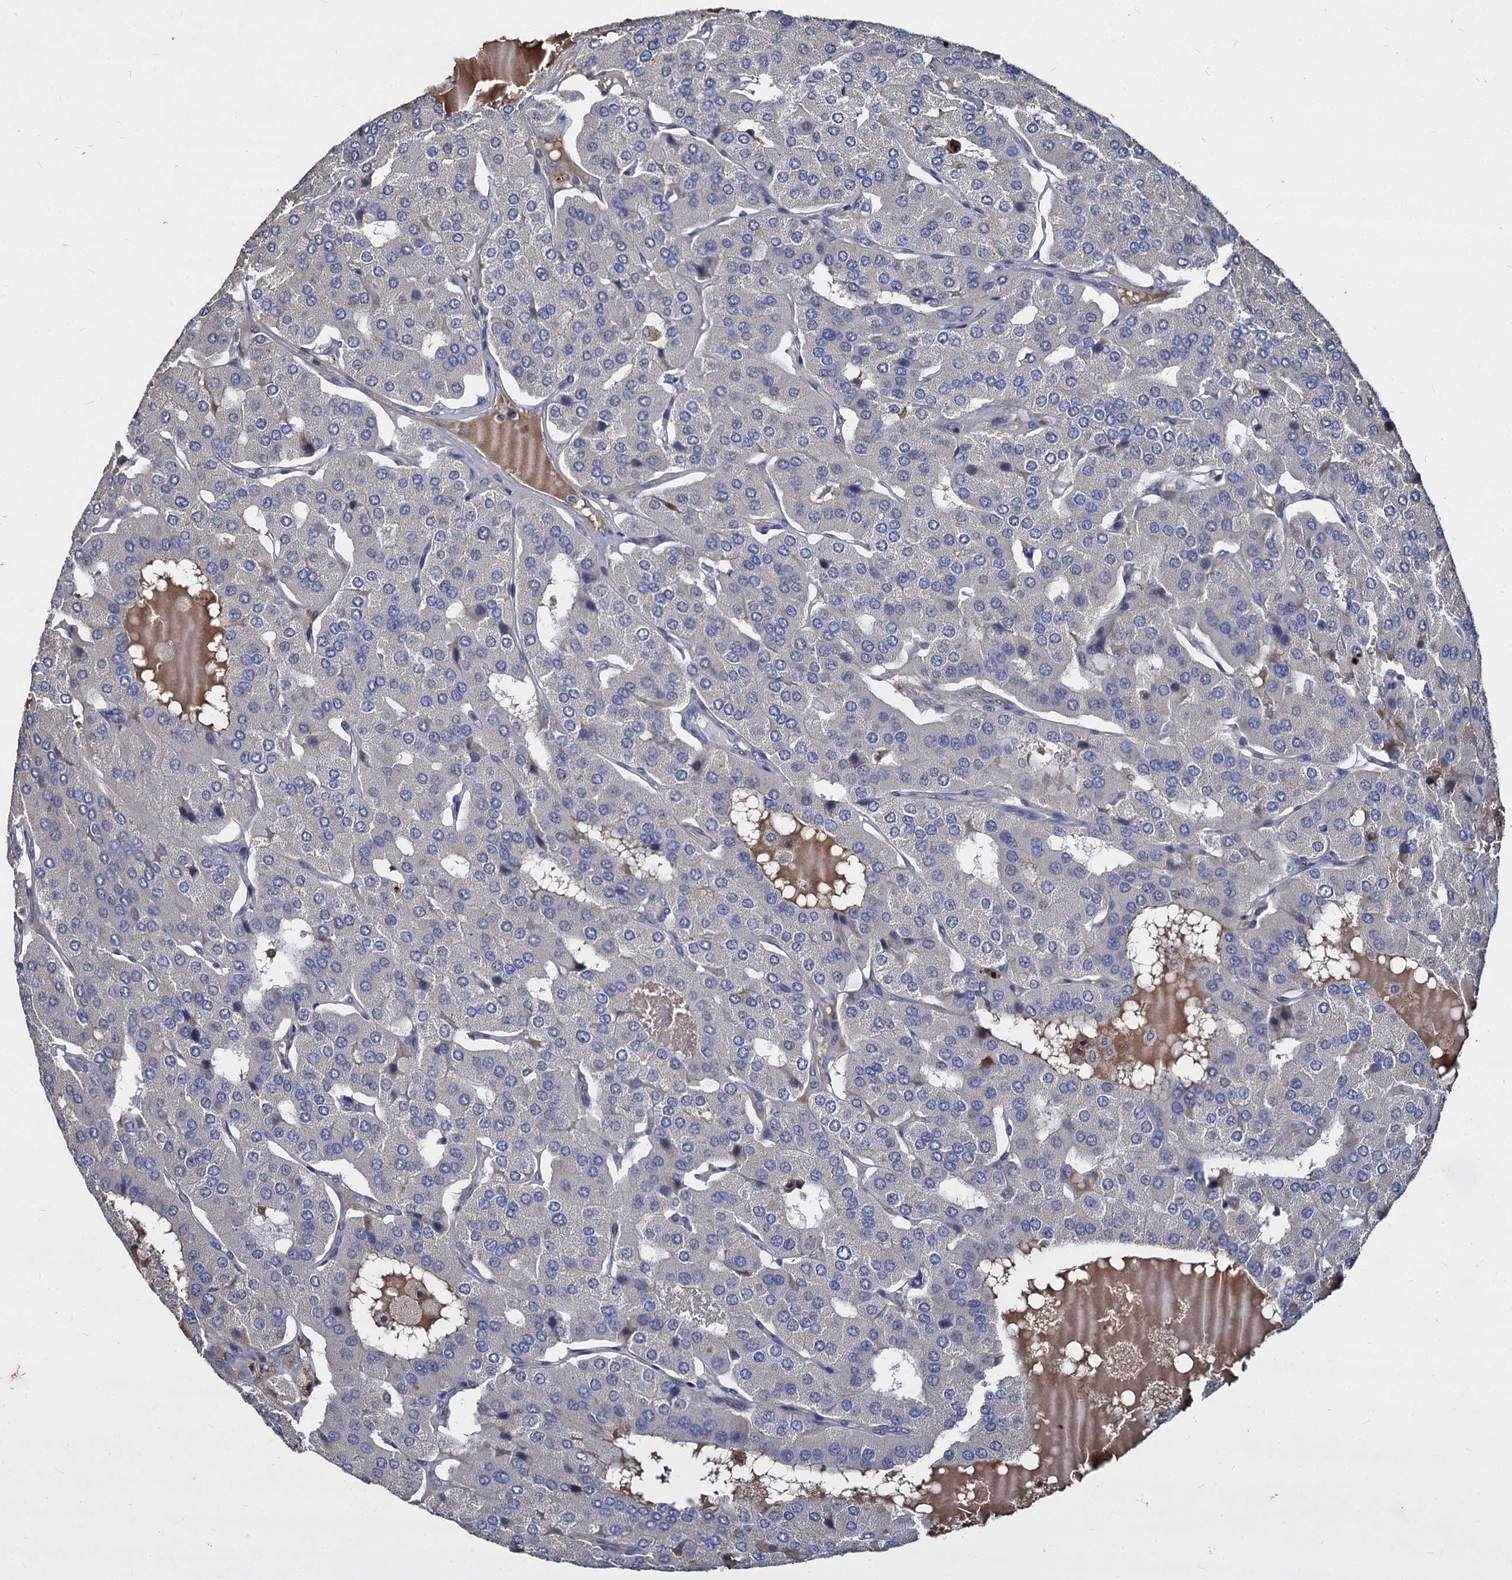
{"staining": {"intensity": "negative", "quantity": "none", "location": "none"}, "tissue": "parathyroid gland", "cell_type": "Glandular cells", "image_type": "normal", "snomed": [{"axis": "morphology", "description": "Normal tissue, NOS"}, {"axis": "morphology", "description": "Adenoma, NOS"}, {"axis": "topography", "description": "Parathyroid gland"}], "caption": "DAB (3,3'-diaminobenzidine) immunohistochemical staining of normal parathyroid gland displays no significant expression in glandular cells.", "gene": "CCDC184", "patient": {"sex": "female", "age": 86}}